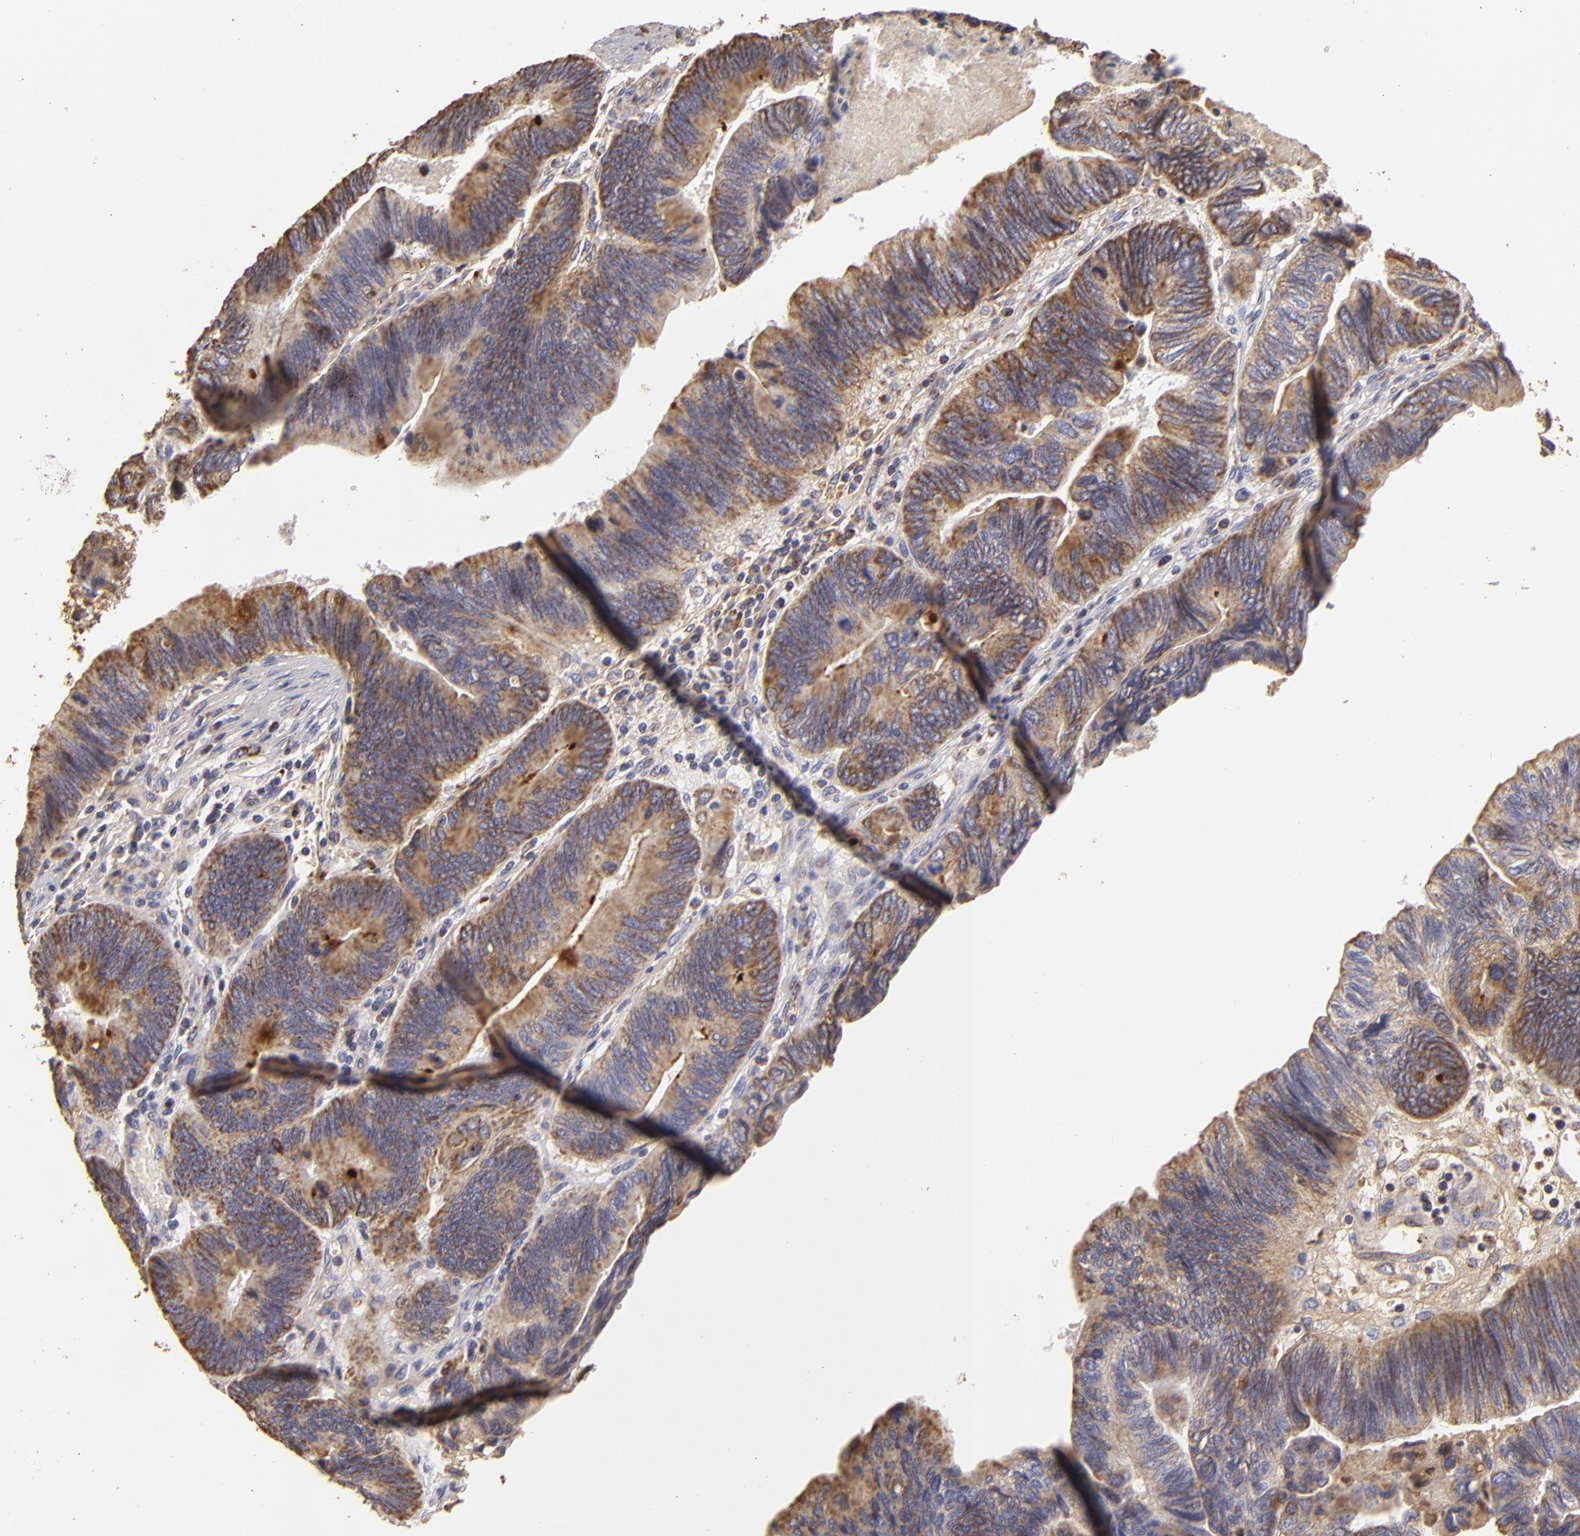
{"staining": {"intensity": "moderate", "quantity": ">75%", "location": "cytoplasmic/membranous"}, "tissue": "pancreatic cancer", "cell_type": "Tumor cells", "image_type": "cancer", "snomed": [{"axis": "morphology", "description": "Adenocarcinoma, NOS"}, {"axis": "topography", "description": "Pancreas"}], "caption": "This is an image of immunohistochemistry (IHC) staining of pancreatic cancer, which shows moderate positivity in the cytoplasmic/membranous of tumor cells.", "gene": "CFB", "patient": {"sex": "female", "age": 70}}